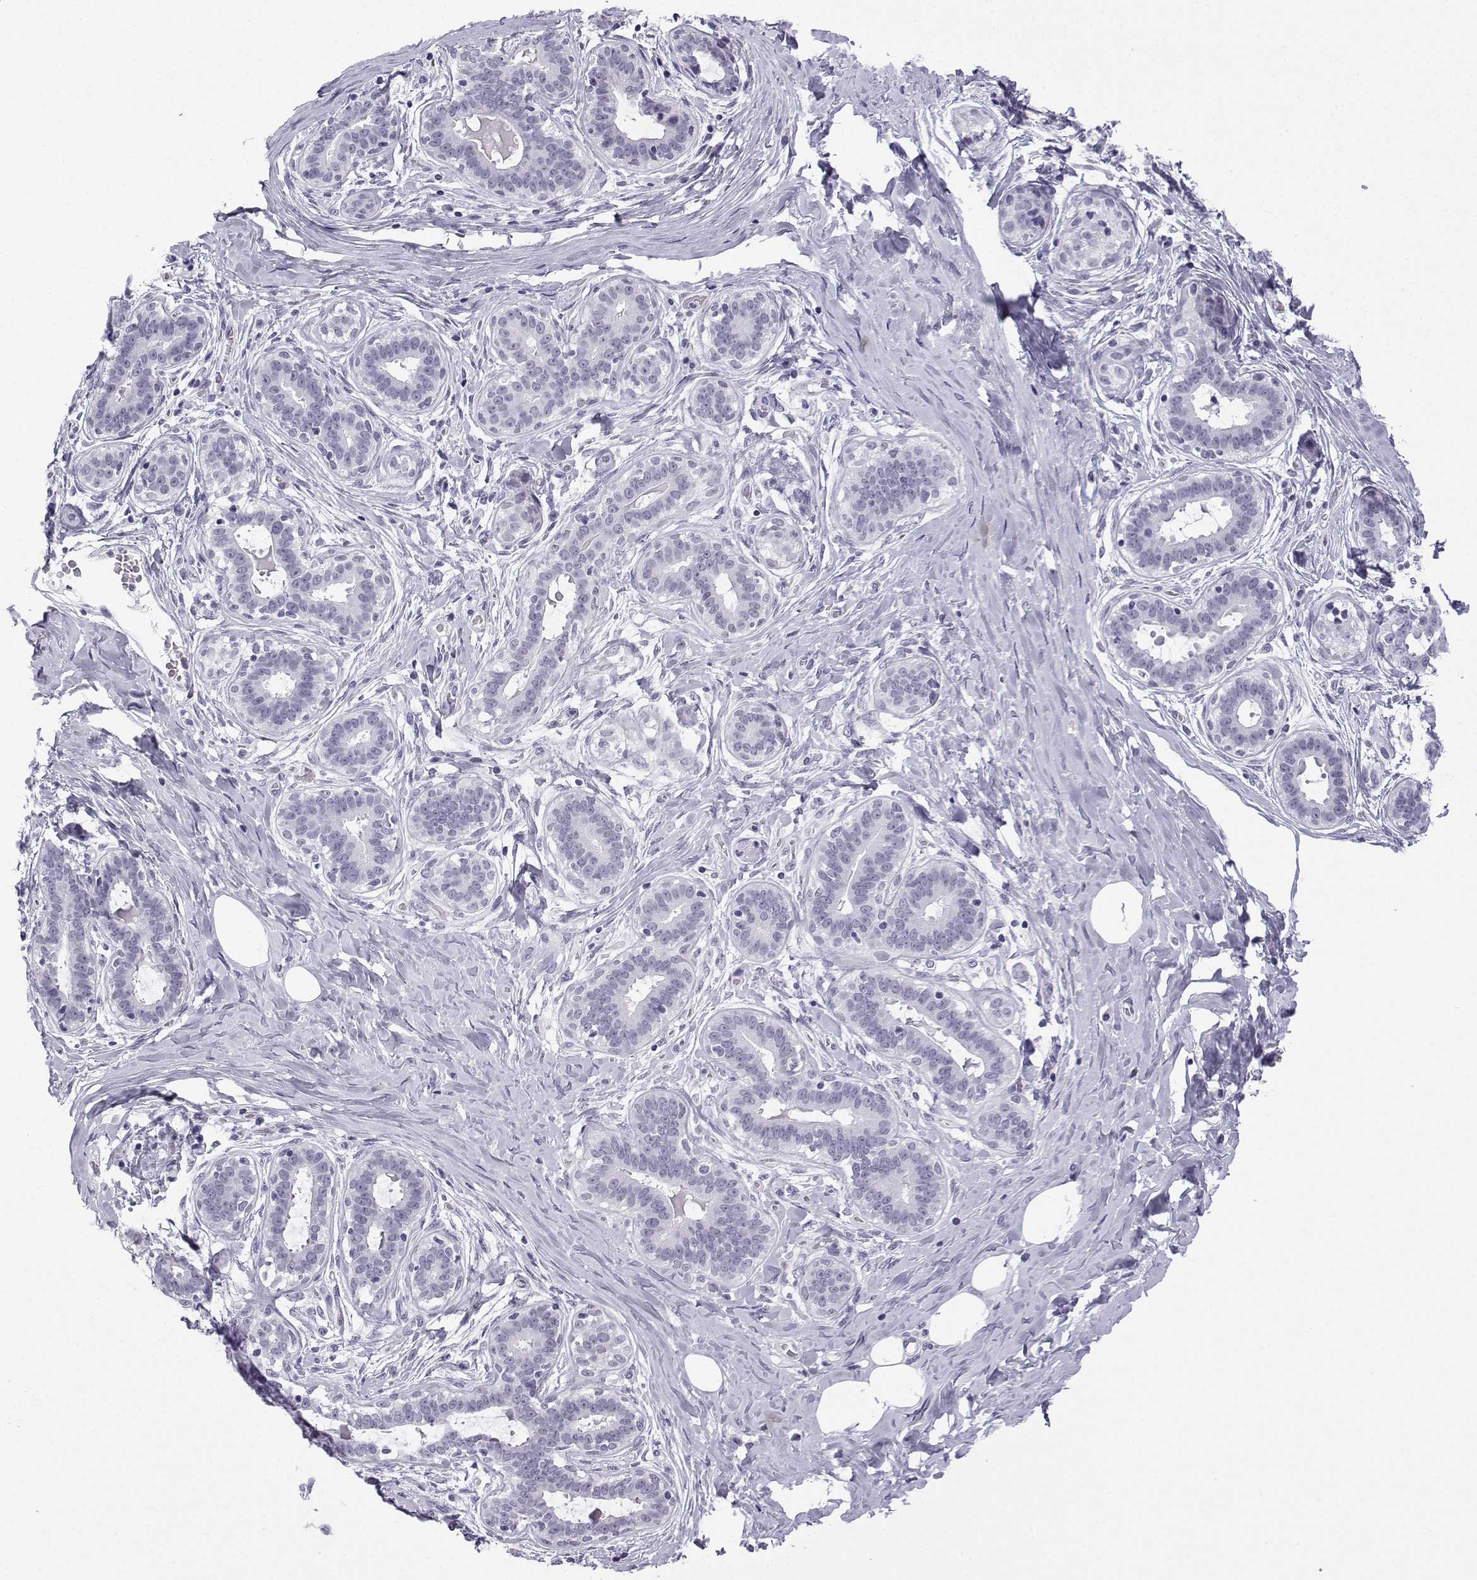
{"staining": {"intensity": "negative", "quantity": "none", "location": "none"}, "tissue": "breast", "cell_type": "Adipocytes", "image_type": "normal", "snomed": [{"axis": "morphology", "description": "Normal tissue, NOS"}, {"axis": "topography", "description": "Skin"}, {"axis": "topography", "description": "Breast"}], "caption": "Adipocytes show no significant expression in normal breast. The staining was performed using DAB (3,3'-diaminobenzidine) to visualize the protein expression in brown, while the nuclei were stained in blue with hematoxylin (Magnification: 20x).", "gene": "MRGBP", "patient": {"sex": "female", "age": 43}}